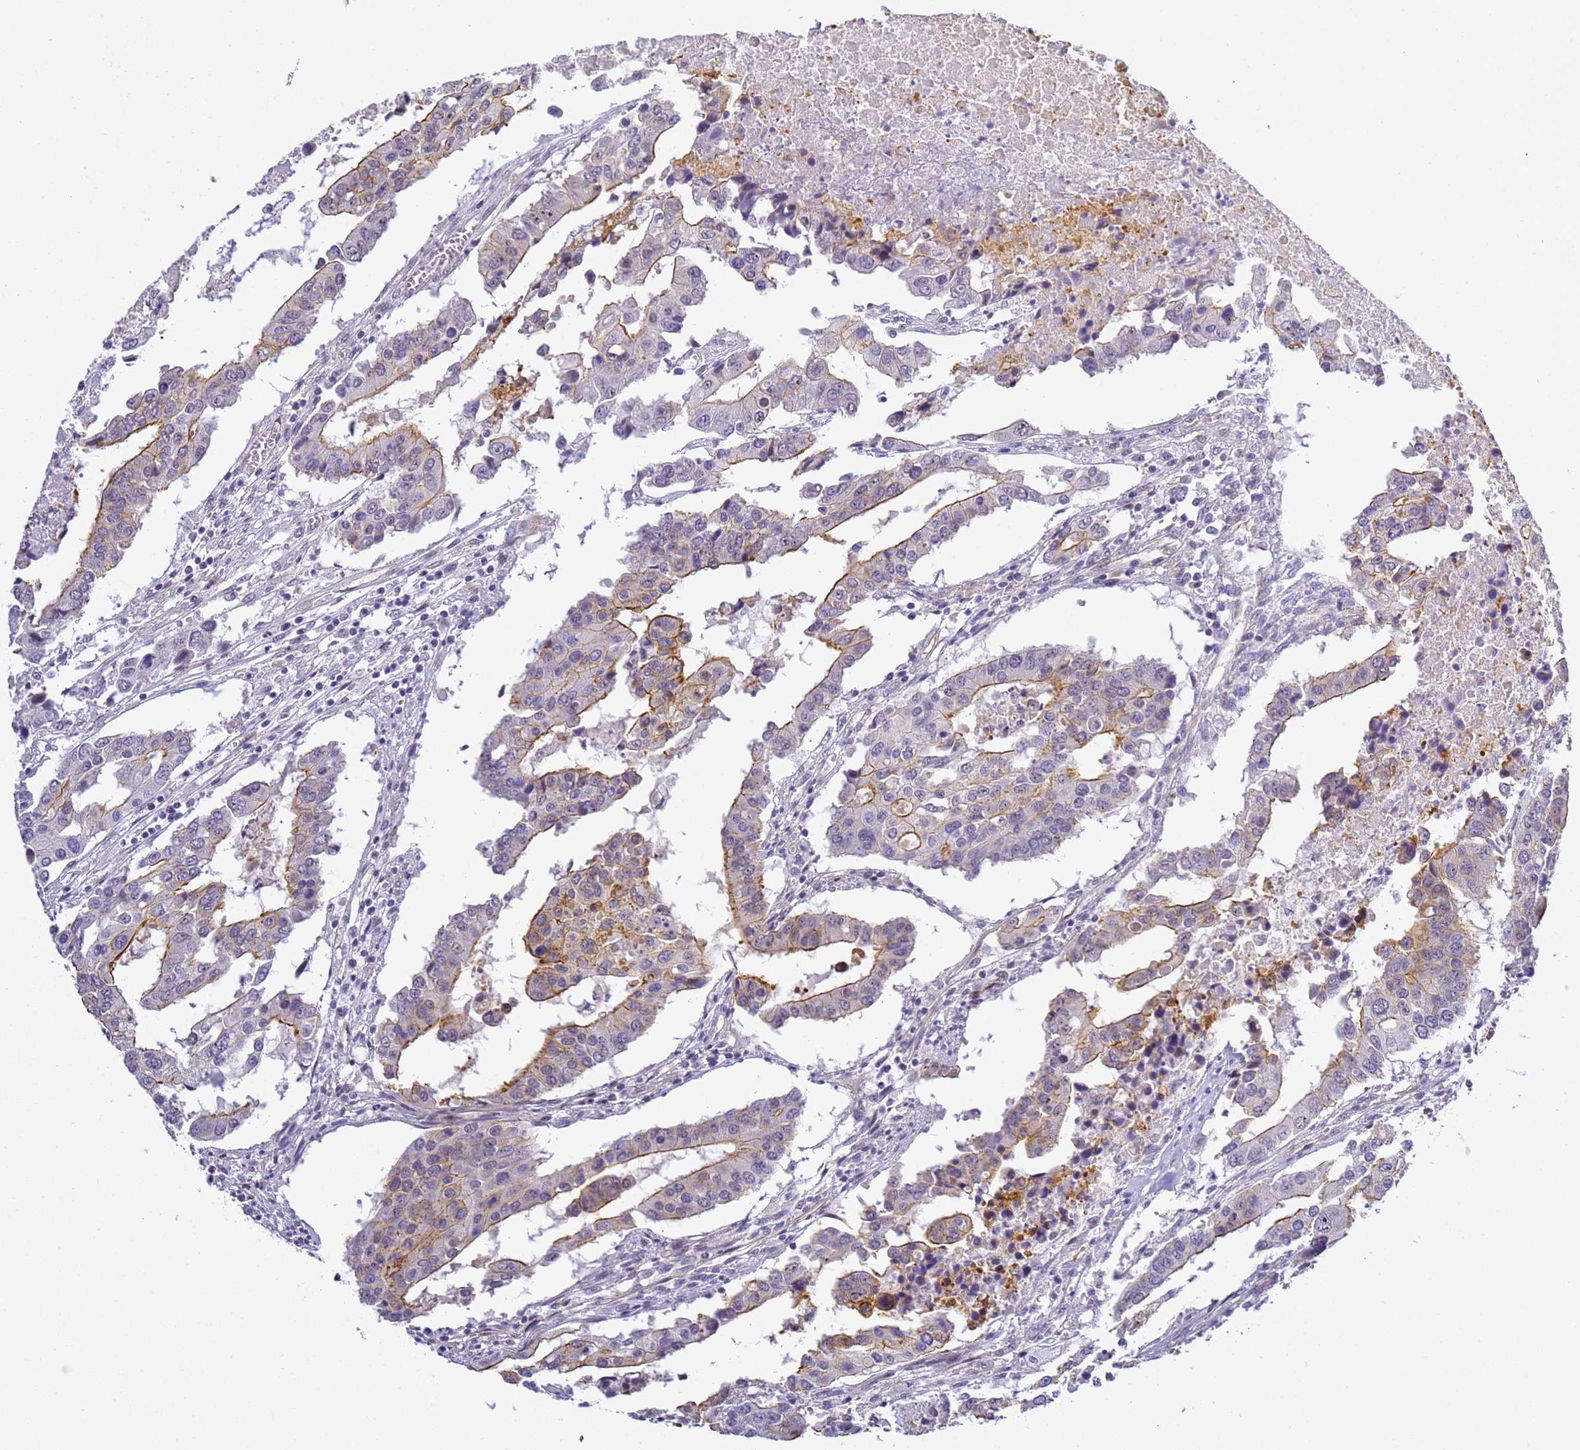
{"staining": {"intensity": "moderate", "quantity": "<25%", "location": "cytoplasmic/membranous"}, "tissue": "colorectal cancer", "cell_type": "Tumor cells", "image_type": "cancer", "snomed": [{"axis": "morphology", "description": "Adenocarcinoma, NOS"}, {"axis": "topography", "description": "Colon"}], "caption": "The photomicrograph shows immunohistochemical staining of colorectal cancer. There is moderate cytoplasmic/membranous expression is appreciated in approximately <25% of tumor cells. (Stains: DAB in brown, nuclei in blue, Microscopy: brightfield microscopy at high magnification).", "gene": "GON4L", "patient": {"sex": "male", "age": 77}}